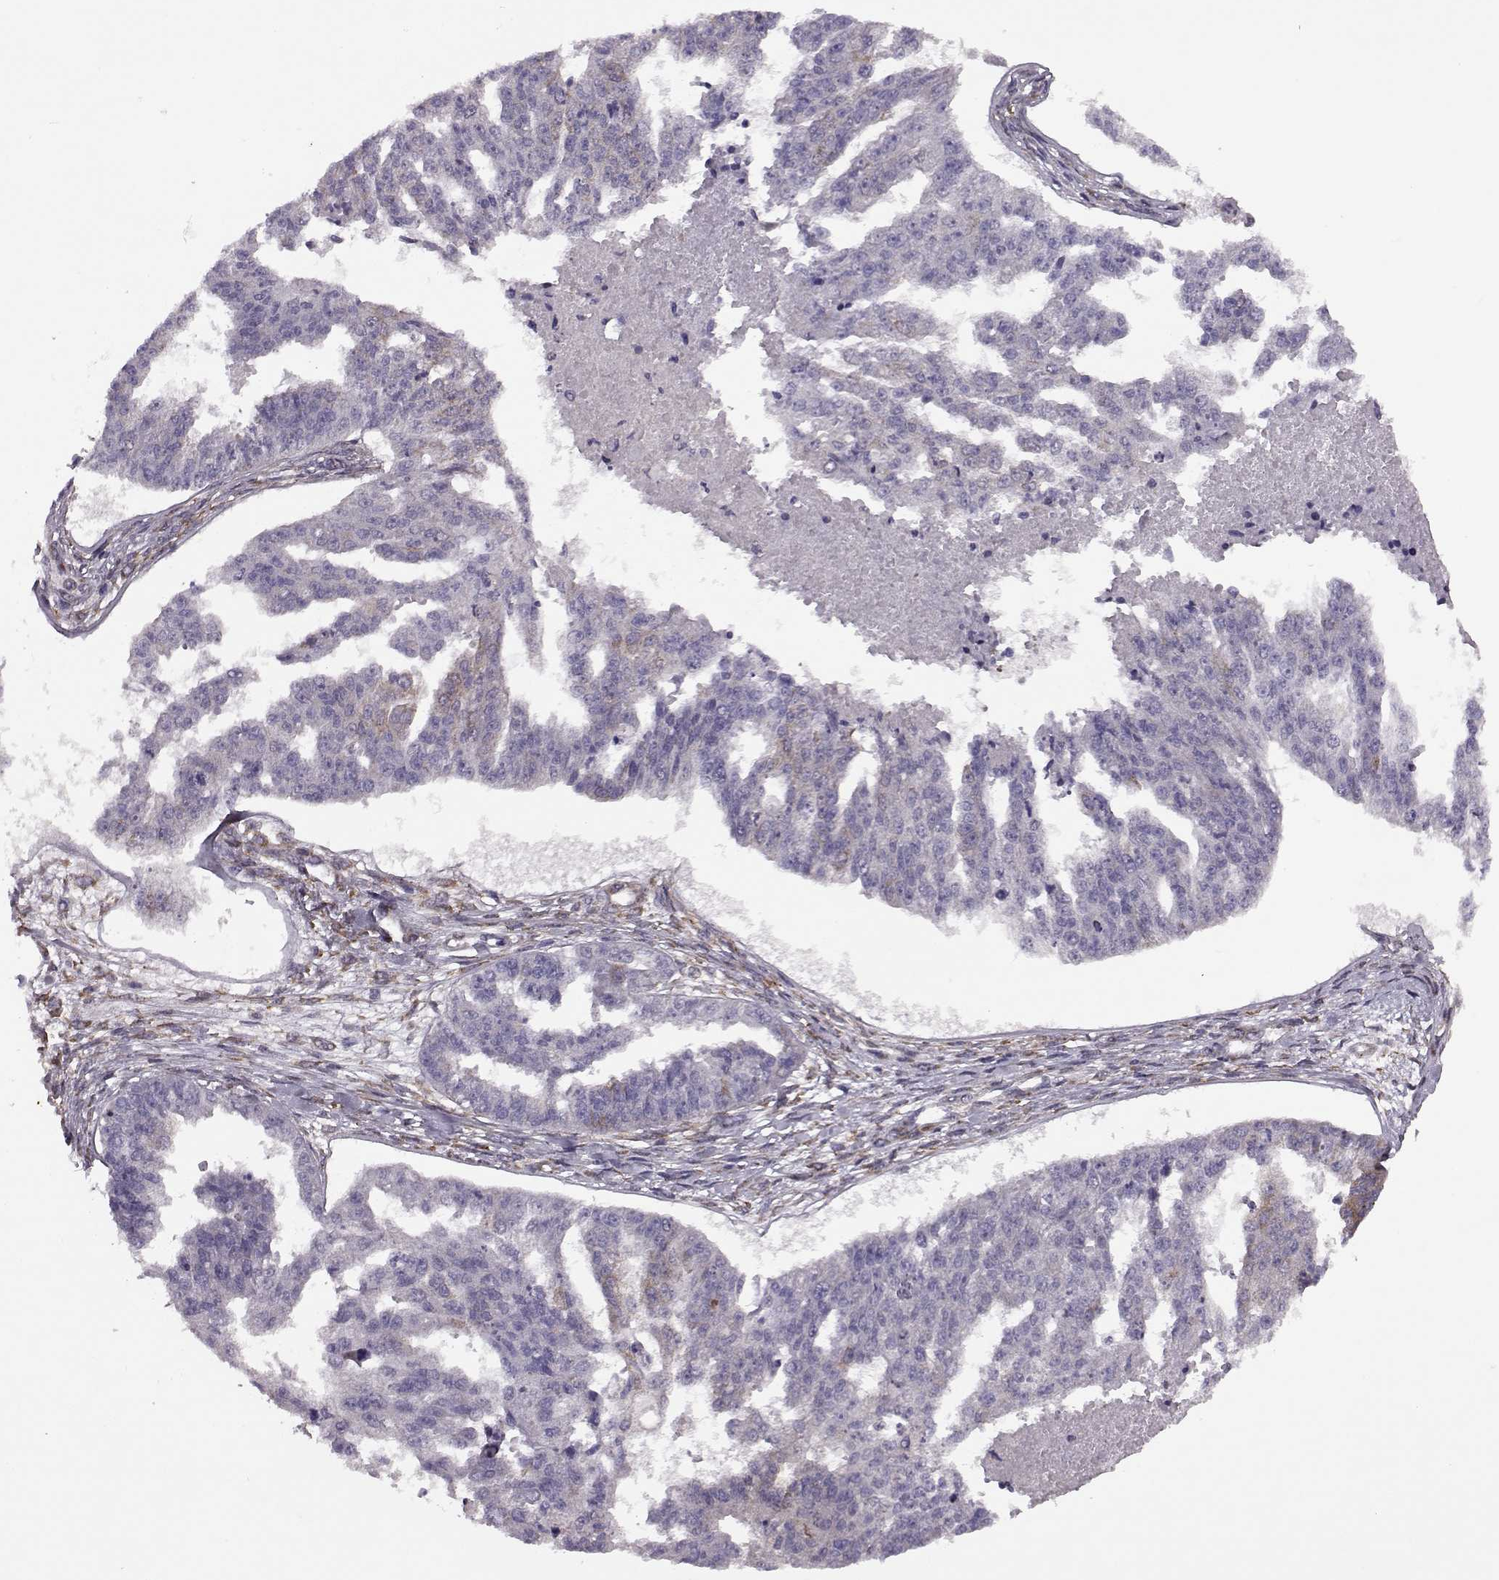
{"staining": {"intensity": "moderate", "quantity": "<25%", "location": "cytoplasmic/membranous"}, "tissue": "ovarian cancer", "cell_type": "Tumor cells", "image_type": "cancer", "snomed": [{"axis": "morphology", "description": "Cystadenocarcinoma, serous, NOS"}, {"axis": "topography", "description": "Ovary"}], "caption": "The immunohistochemical stain labels moderate cytoplasmic/membranous staining in tumor cells of ovarian serous cystadenocarcinoma tissue. Nuclei are stained in blue.", "gene": "URI1", "patient": {"sex": "female", "age": 58}}